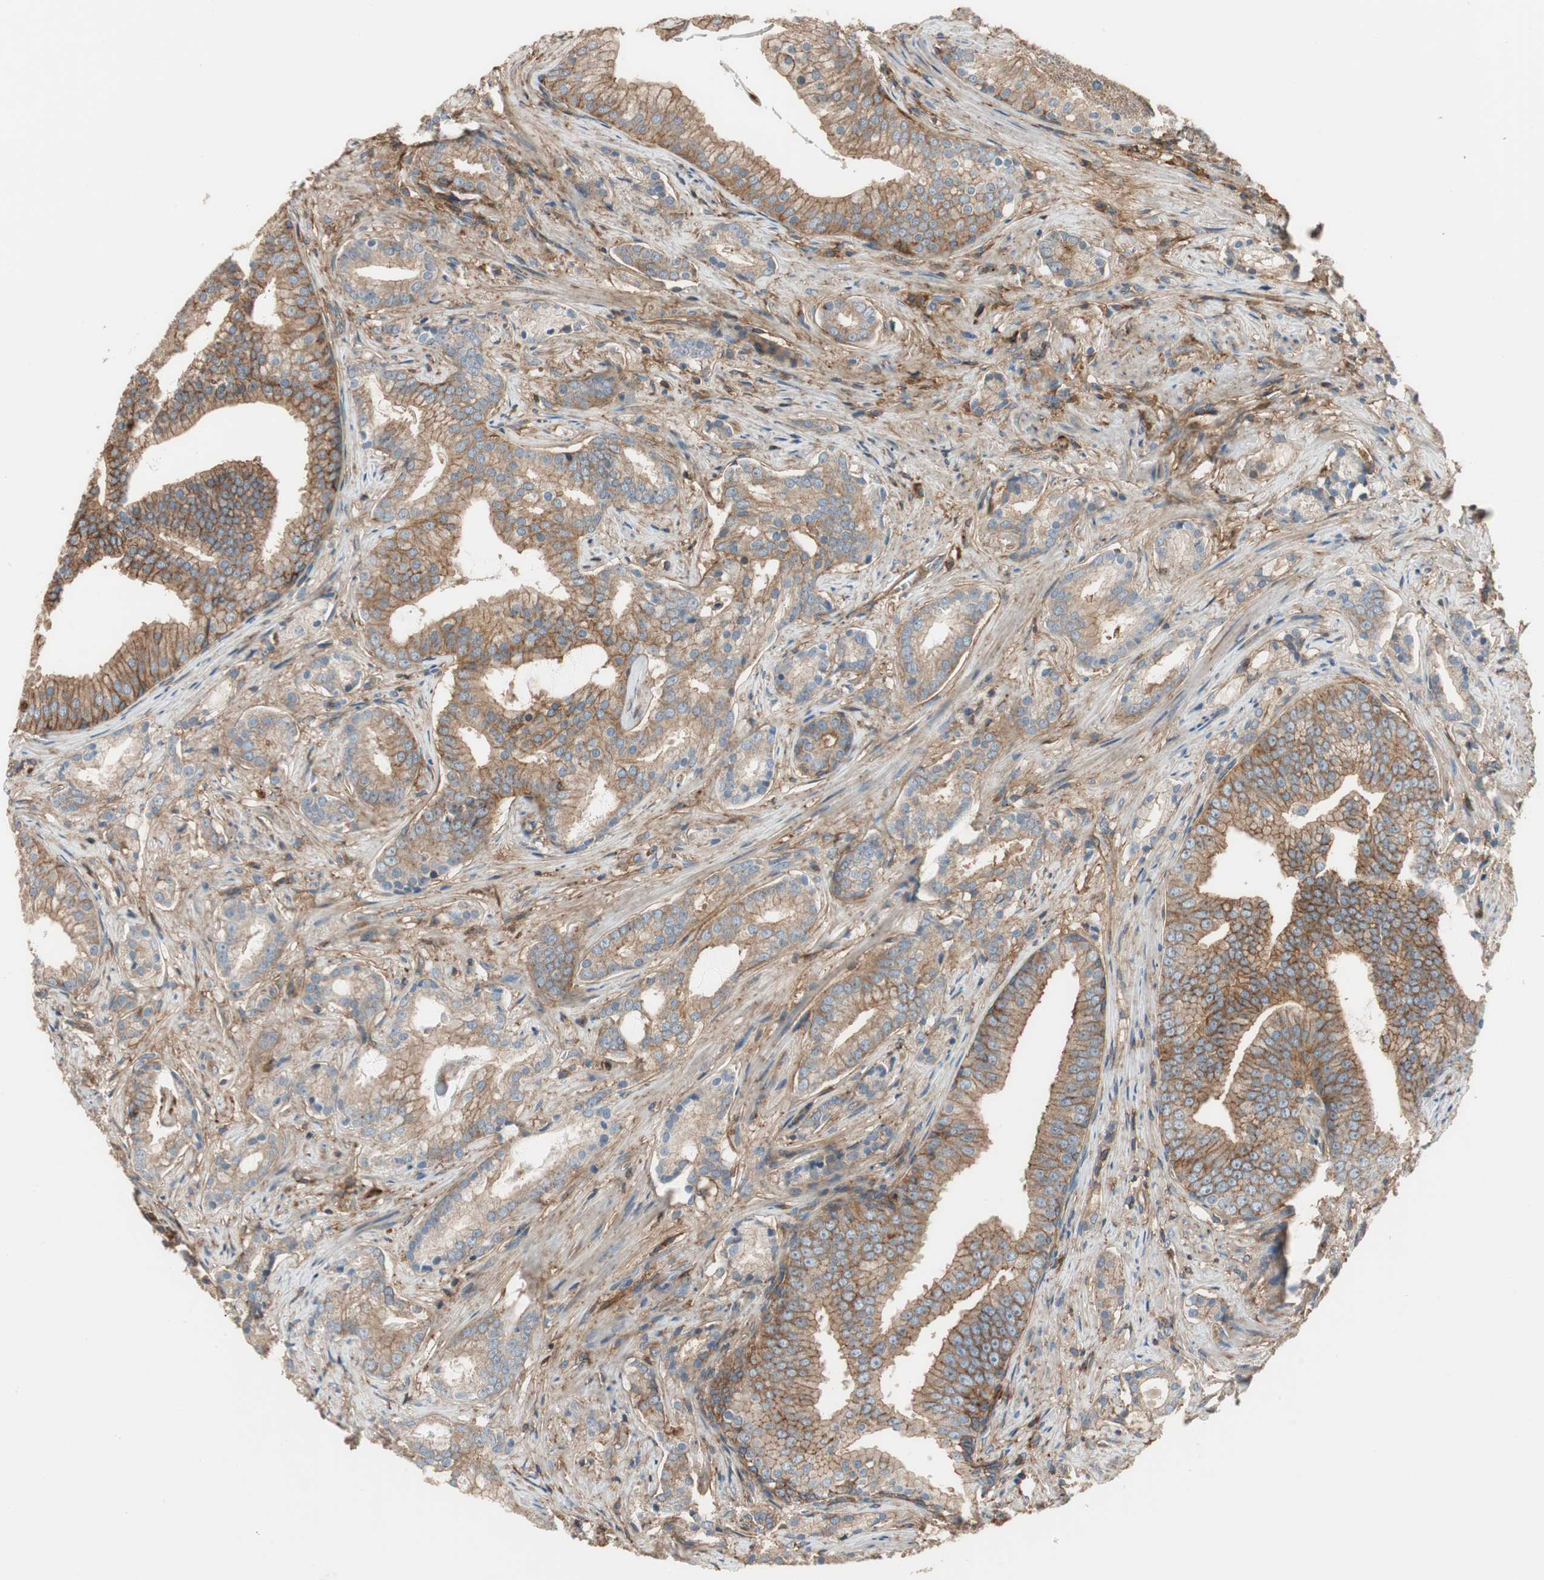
{"staining": {"intensity": "weak", "quantity": ">75%", "location": "cytoplasmic/membranous"}, "tissue": "prostate cancer", "cell_type": "Tumor cells", "image_type": "cancer", "snomed": [{"axis": "morphology", "description": "Adenocarcinoma, Low grade"}, {"axis": "topography", "description": "Prostate"}], "caption": "Prostate low-grade adenocarcinoma was stained to show a protein in brown. There is low levels of weak cytoplasmic/membranous expression in approximately >75% of tumor cells.", "gene": "IL1RL1", "patient": {"sex": "male", "age": 58}}